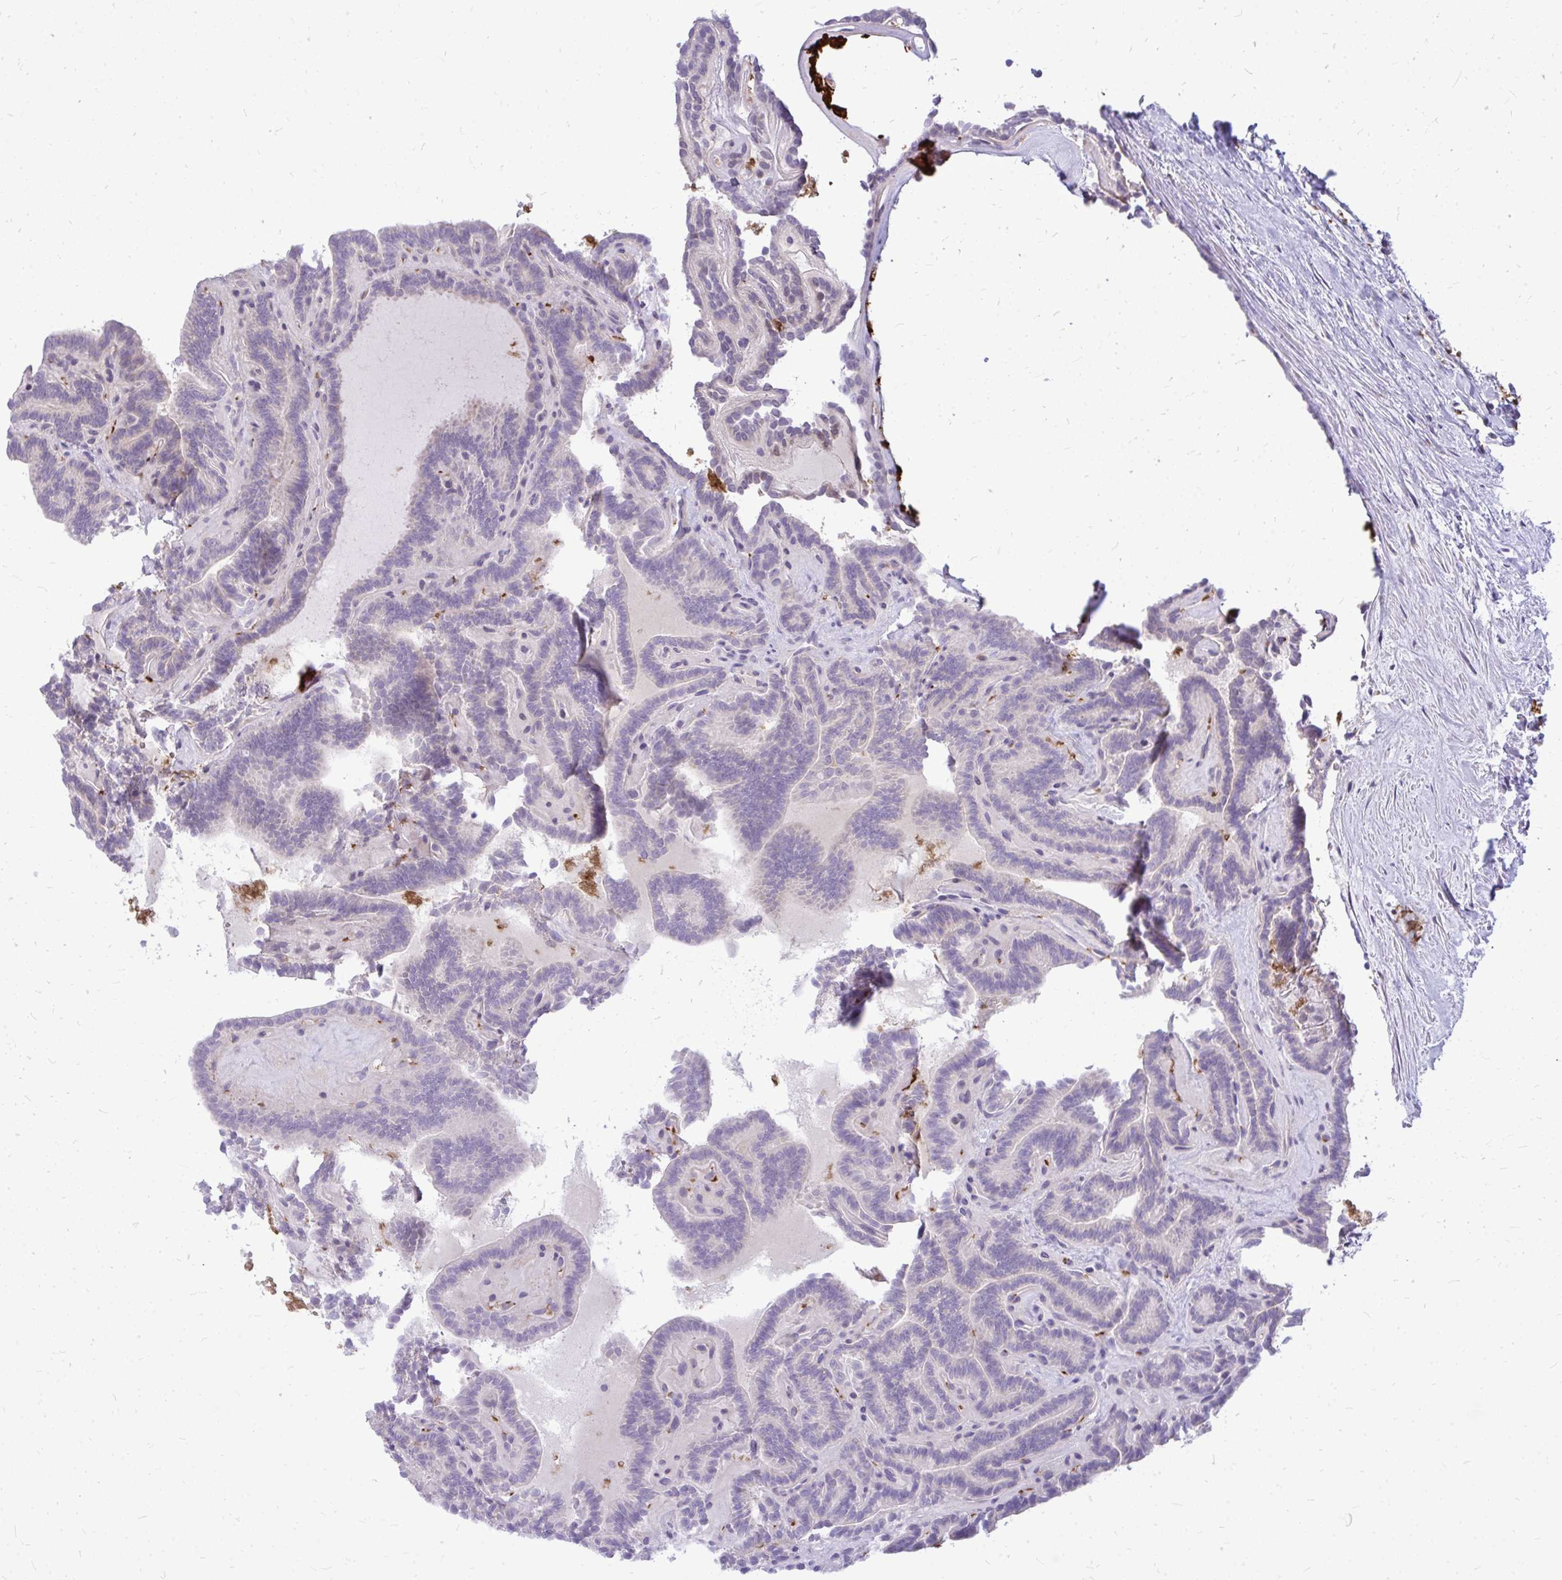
{"staining": {"intensity": "negative", "quantity": "none", "location": "none"}, "tissue": "thyroid cancer", "cell_type": "Tumor cells", "image_type": "cancer", "snomed": [{"axis": "morphology", "description": "Papillary adenocarcinoma, NOS"}, {"axis": "topography", "description": "Thyroid gland"}], "caption": "This micrograph is of thyroid cancer (papillary adenocarcinoma) stained with IHC to label a protein in brown with the nuclei are counter-stained blue. There is no staining in tumor cells.", "gene": "ZSCAN25", "patient": {"sex": "female", "age": 21}}